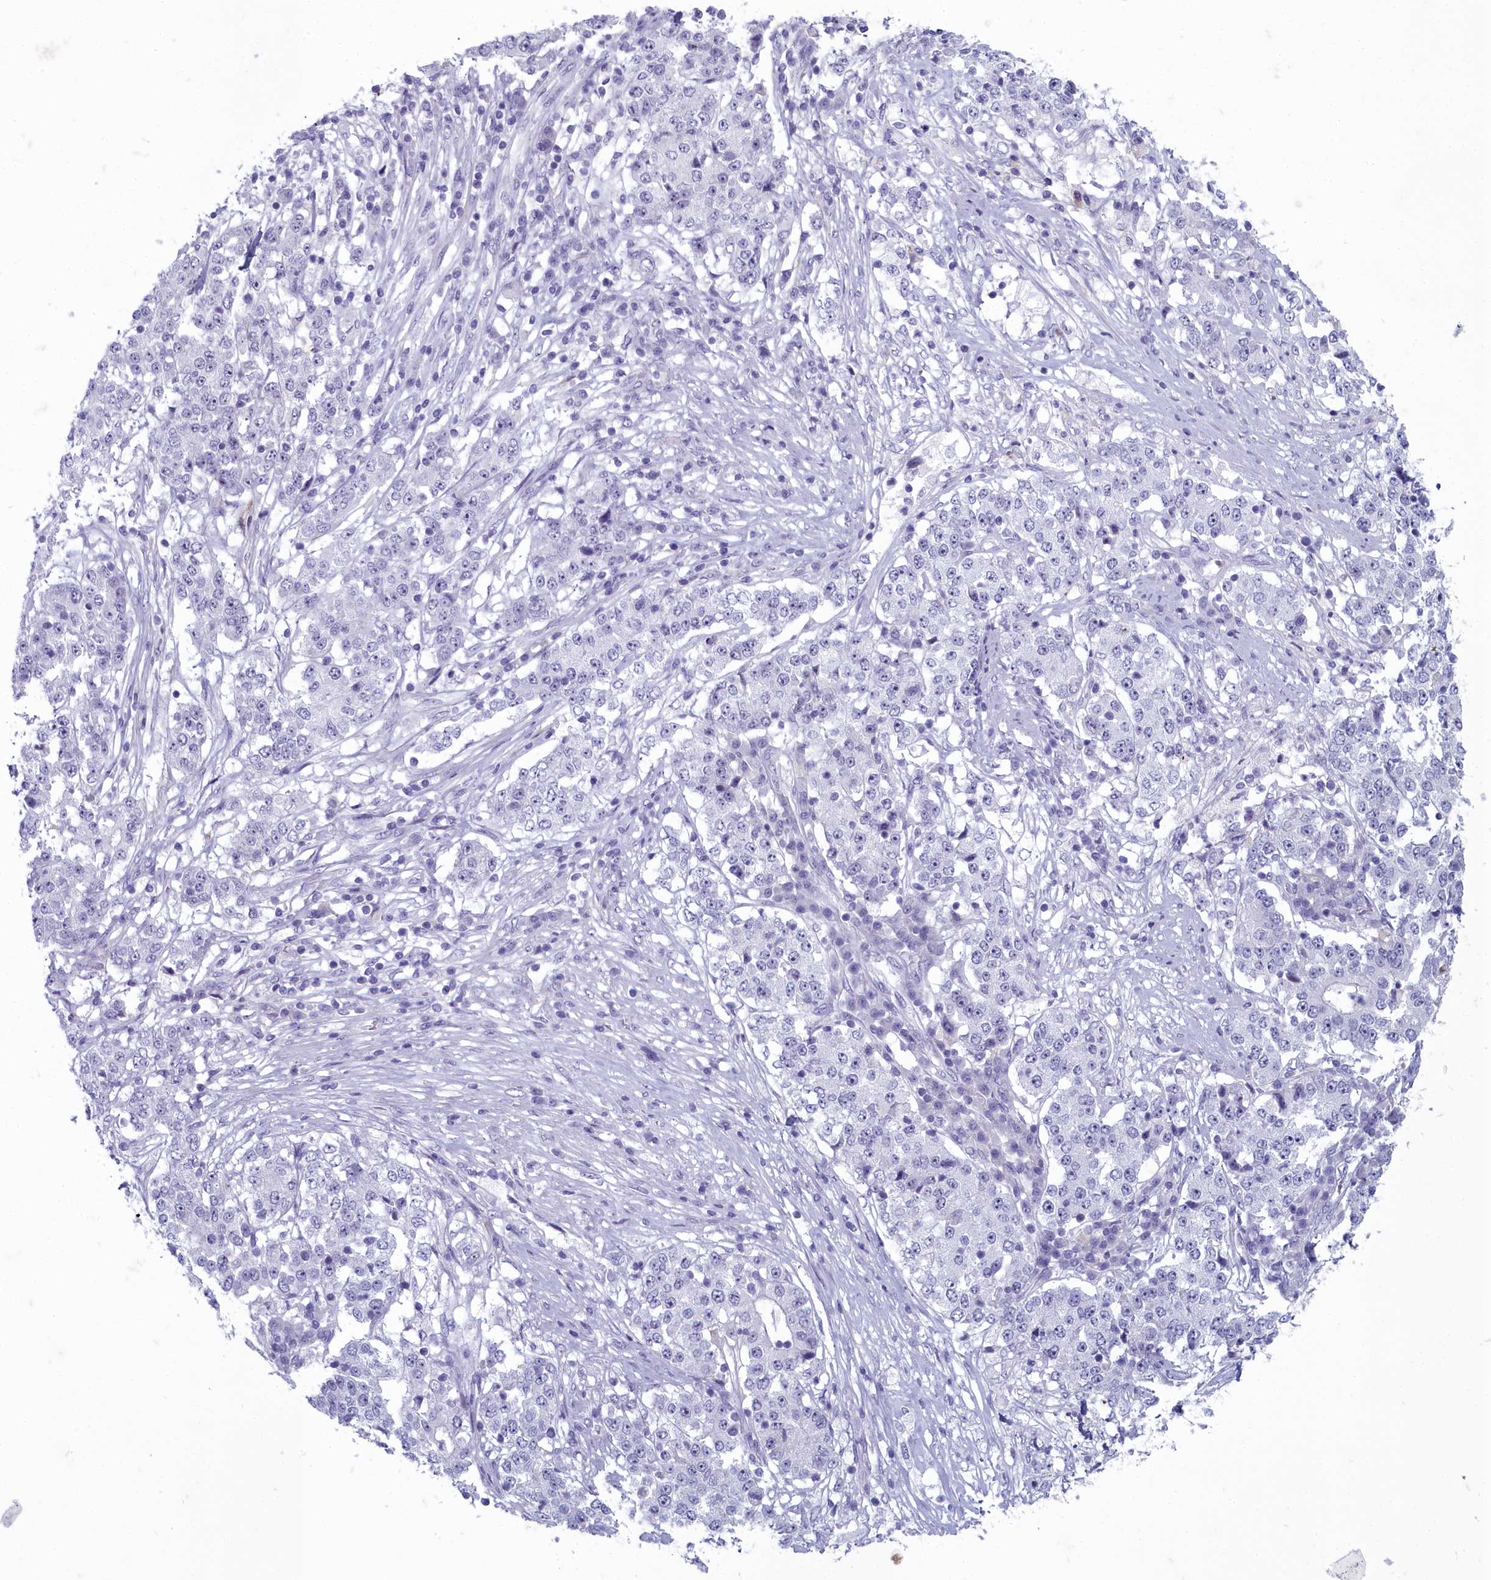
{"staining": {"intensity": "negative", "quantity": "none", "location": "none"}, "tissue": "stomach cancer", "cell_type": "Tumor cells", "image_type": "cancer", "snomed": [{"axis": "morphology", "description": "Adenocarcinoma, NOS"}, {"axis": "topography", "description": "Stomach"}], "caption": "DAB (3,3'-diaminobenzidine) immunohistochemical staining of adenocarcinoma (stomach) displays no significant staining in tumor cells.", "gene": "INSYN2A", "patient": {"sex": "male", "age": 59}}